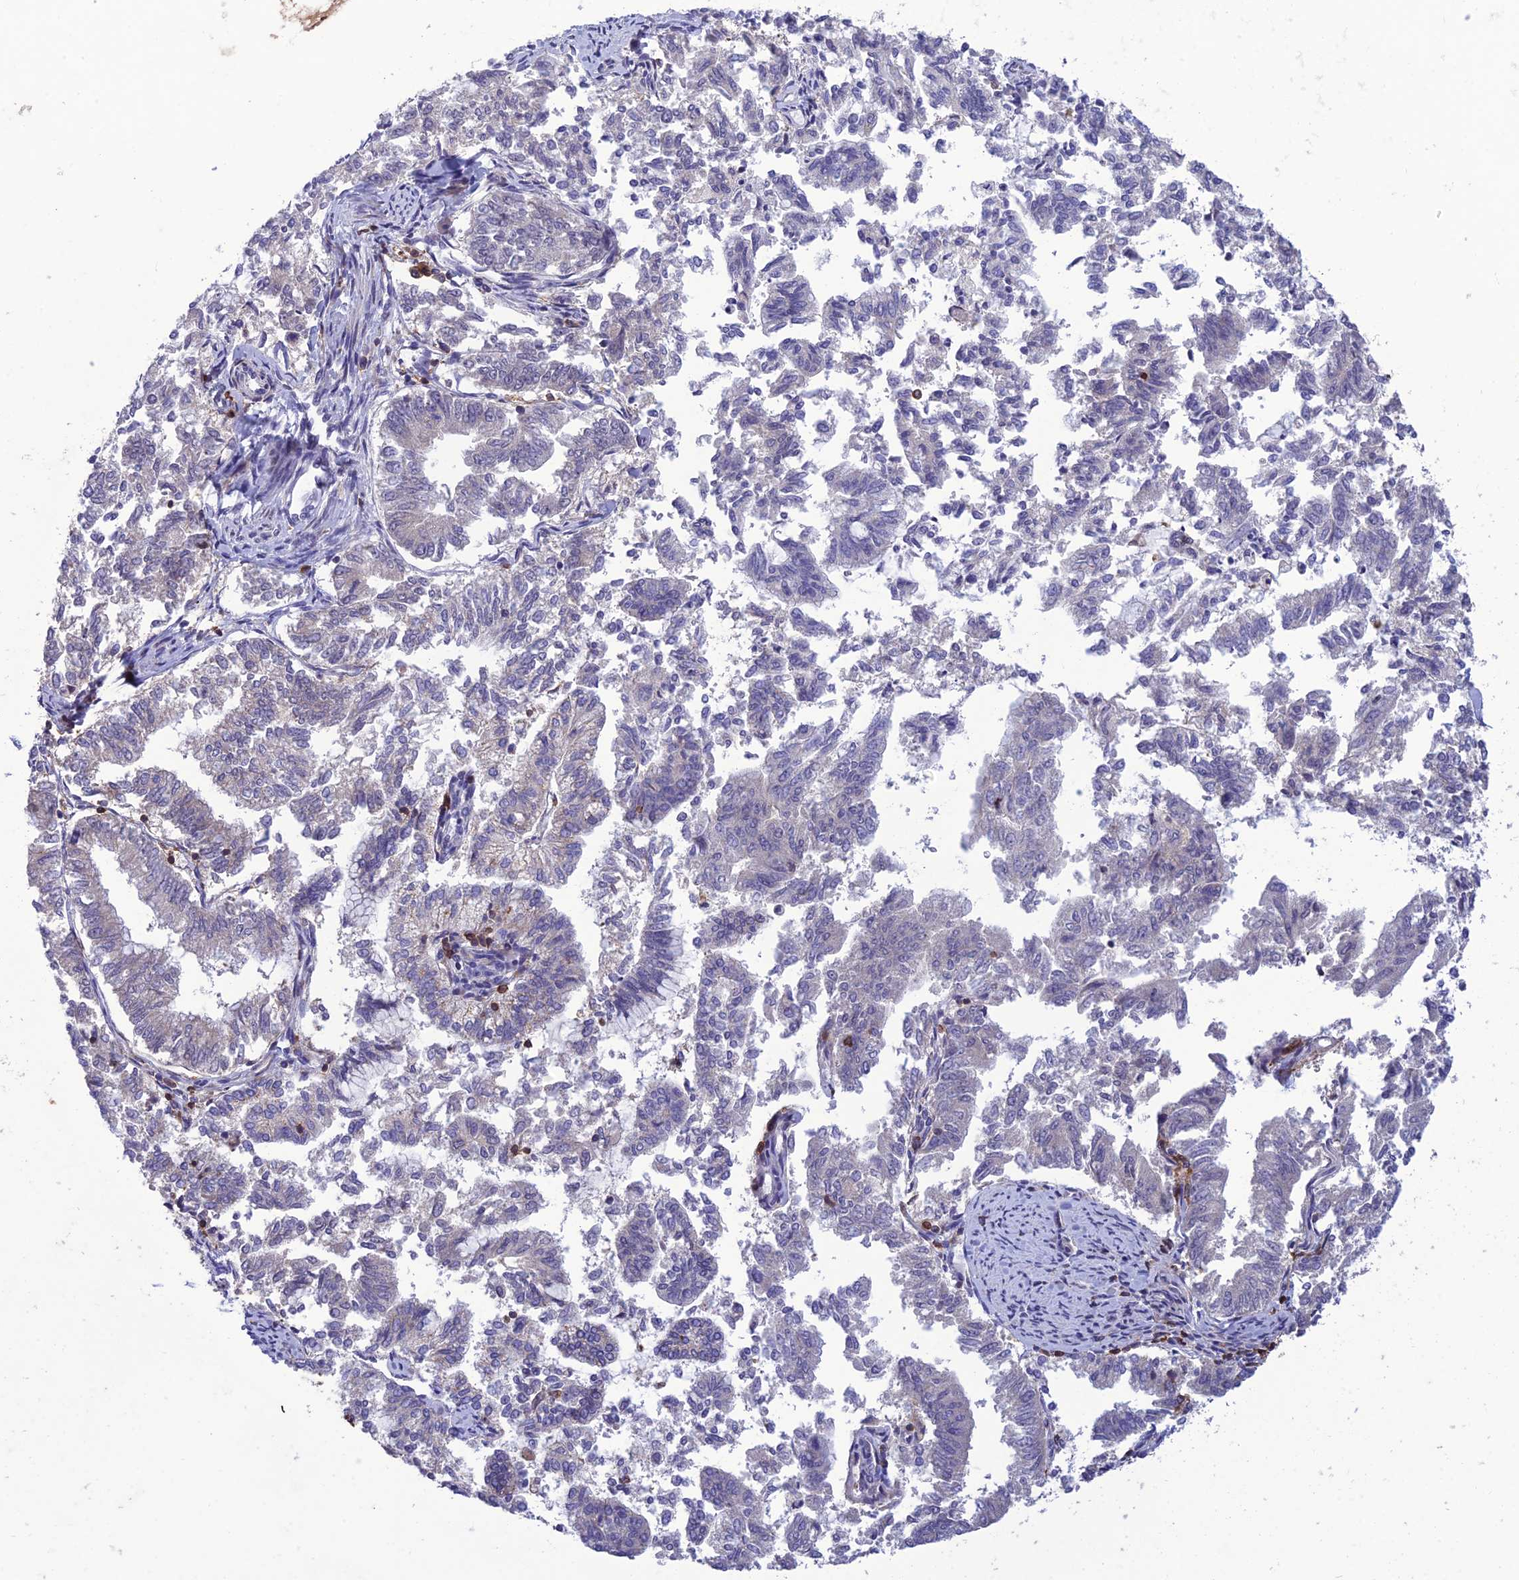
{"staining": {"intensity": "negative", "quantity": "none", "location": "none"}, "tissue": "endometrial cancer", "cell_type": "Tumor cells", "image_type": "cancer", "snomed": [{"axis": "morphology", "description": "Adenocarcinoma, NOS"}, {"axis": "topography", "description": "Endometrium"}], "caption": "Immunohistochemistry (IHC) photomicrograph of human endometrial cancer stained for a protein (brown), which reveals no staining in tumor cells.", "gene": "FAM76A", "patient": {"sex": "female", "age": 79}}